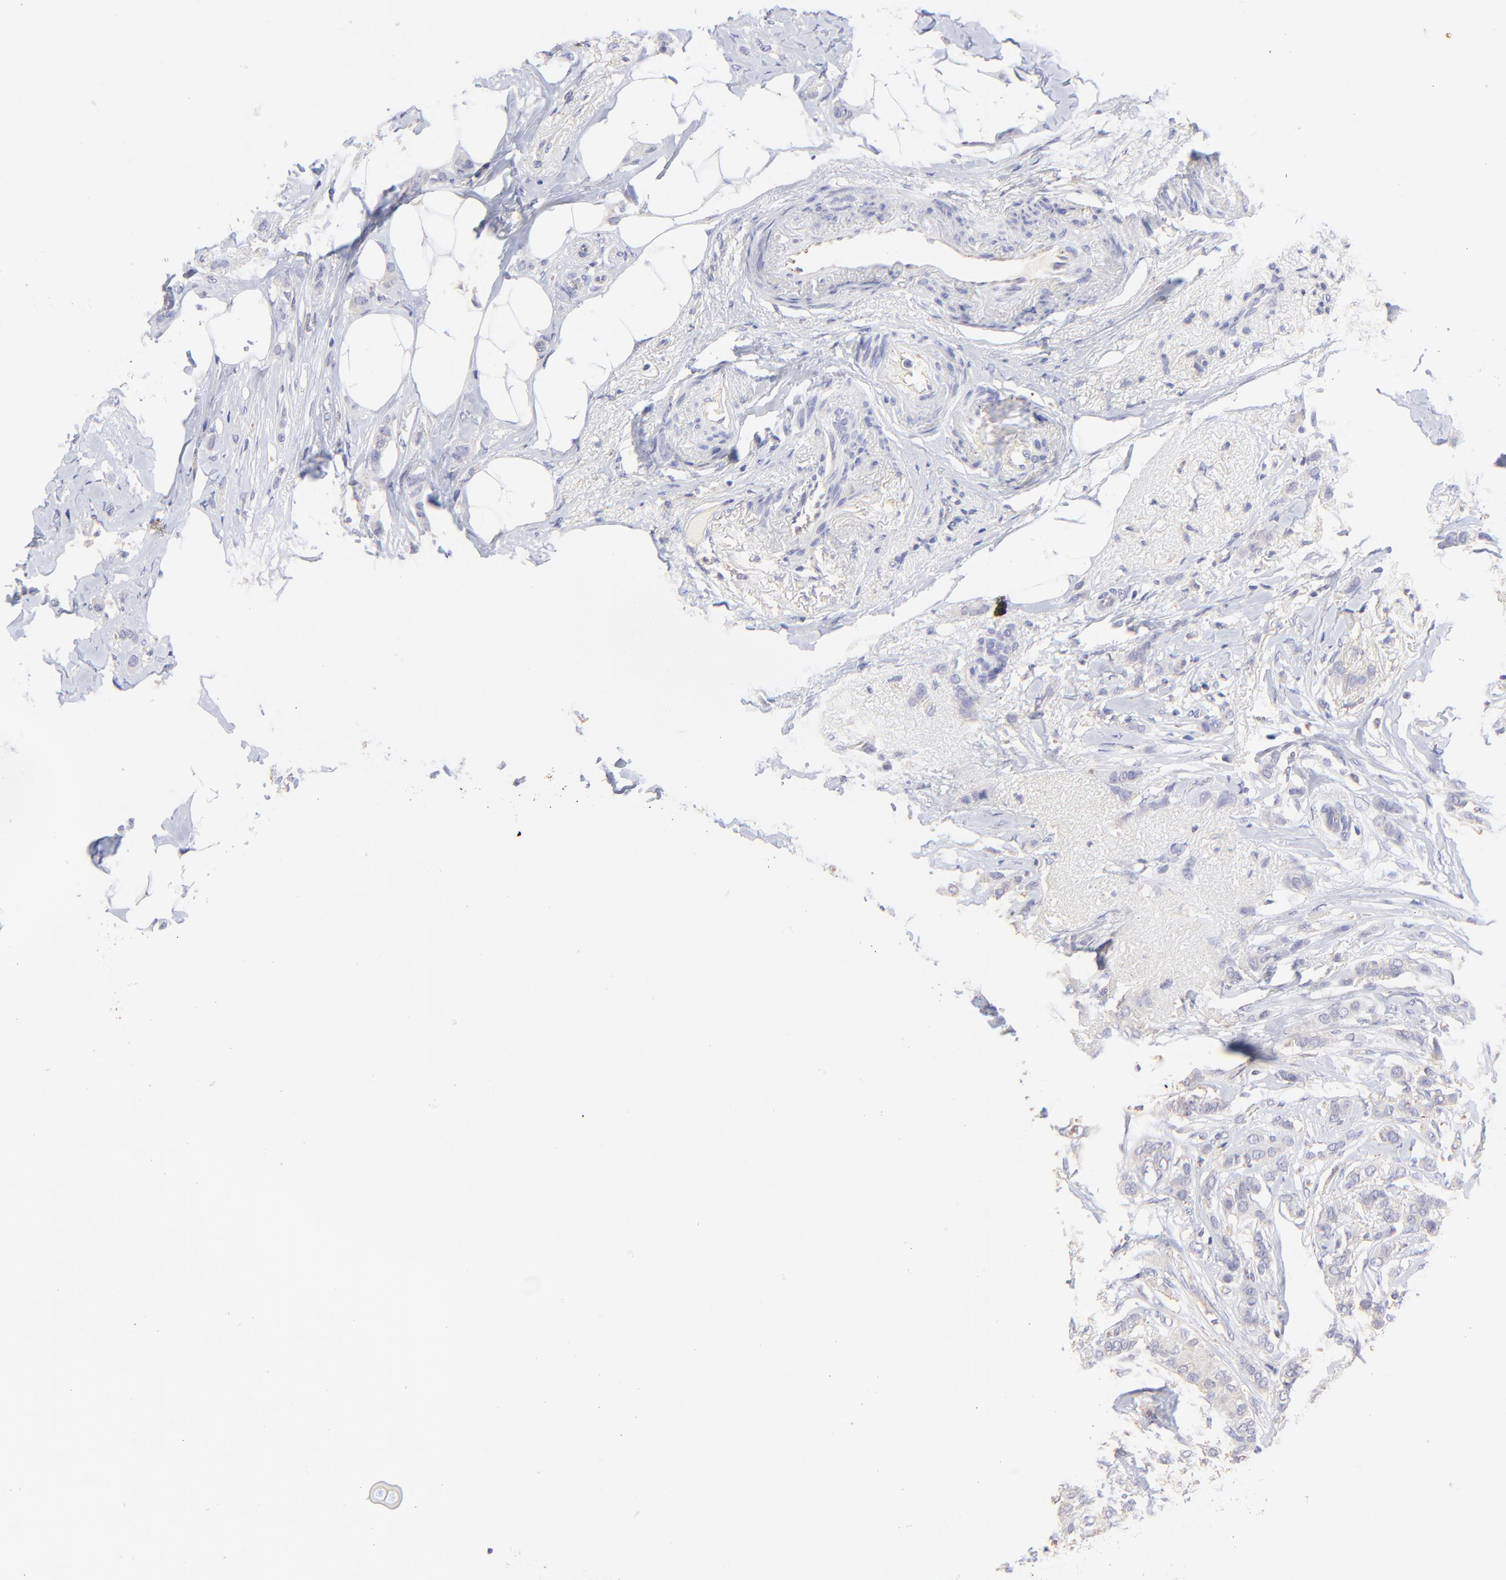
{"staining": {"intensity": "weak", "quantity": "<25%", "location": "cytoplasmic/membranous"}, "tissue": "breast cancer", "cell_type": "Tumor cells", "image_type": "cancer", "snomed": [{"axis": "morphology", "description": "Lobular carcinoma"}, {"axis": "topography", "description": "Breast"}], "caption": "A micrograph of human breast cancer is negative for staining in tumor cells. The staining is performed using DAB brown chromogen with nuclei counter-stained in using hematoxylin.", "gene": "LHFPL1", "patient": {"sex": "female", "age": 55}}